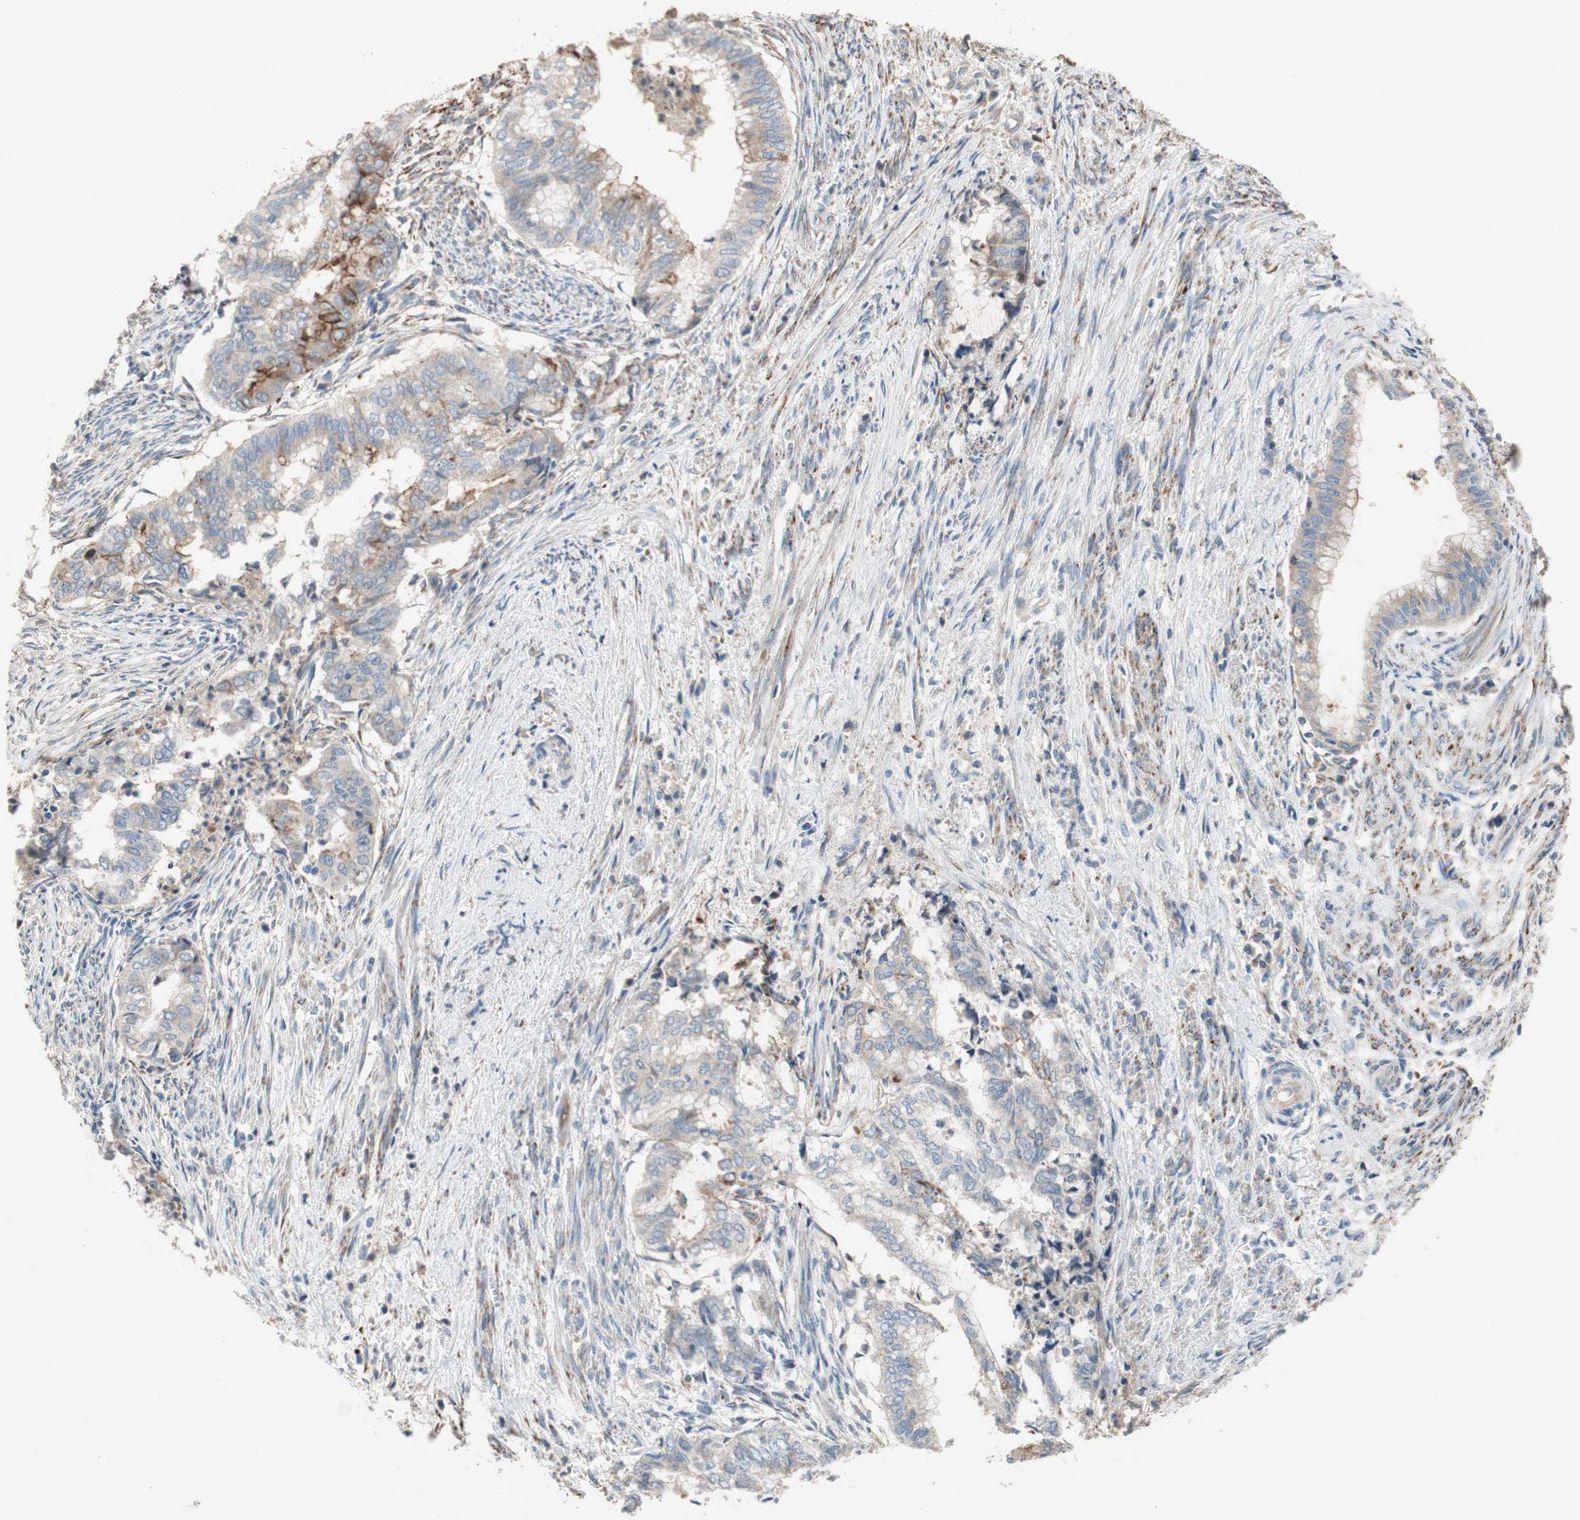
{"staining": {"intensity": "weak", "quantity": "<25%", "location": "cytoplasmic/membranous"}, "tissue": "endometrial cancer", "cell_type": "Tumor cells", "image_type": "cancer", "snomed": [{"axis": "morphology", "description": "Necrosis, NOS"}, {"axis": "morphology", "description": "Adenocarcinoma, NOS"}, {"axis": "topography", "description": "Endometrium"}], "caption": "A histopathology image of adenocarcinoma (endometrial) stained for a protein demonstrates no brown staining in tumor cells. The staining is performed using DAB (3,3'-diaminobenzidine) brown chromogen with nuclei counter-stained in using hematoxylin.", "gene": "ALPL", "patient": {"sex": "female", "age": 79}}